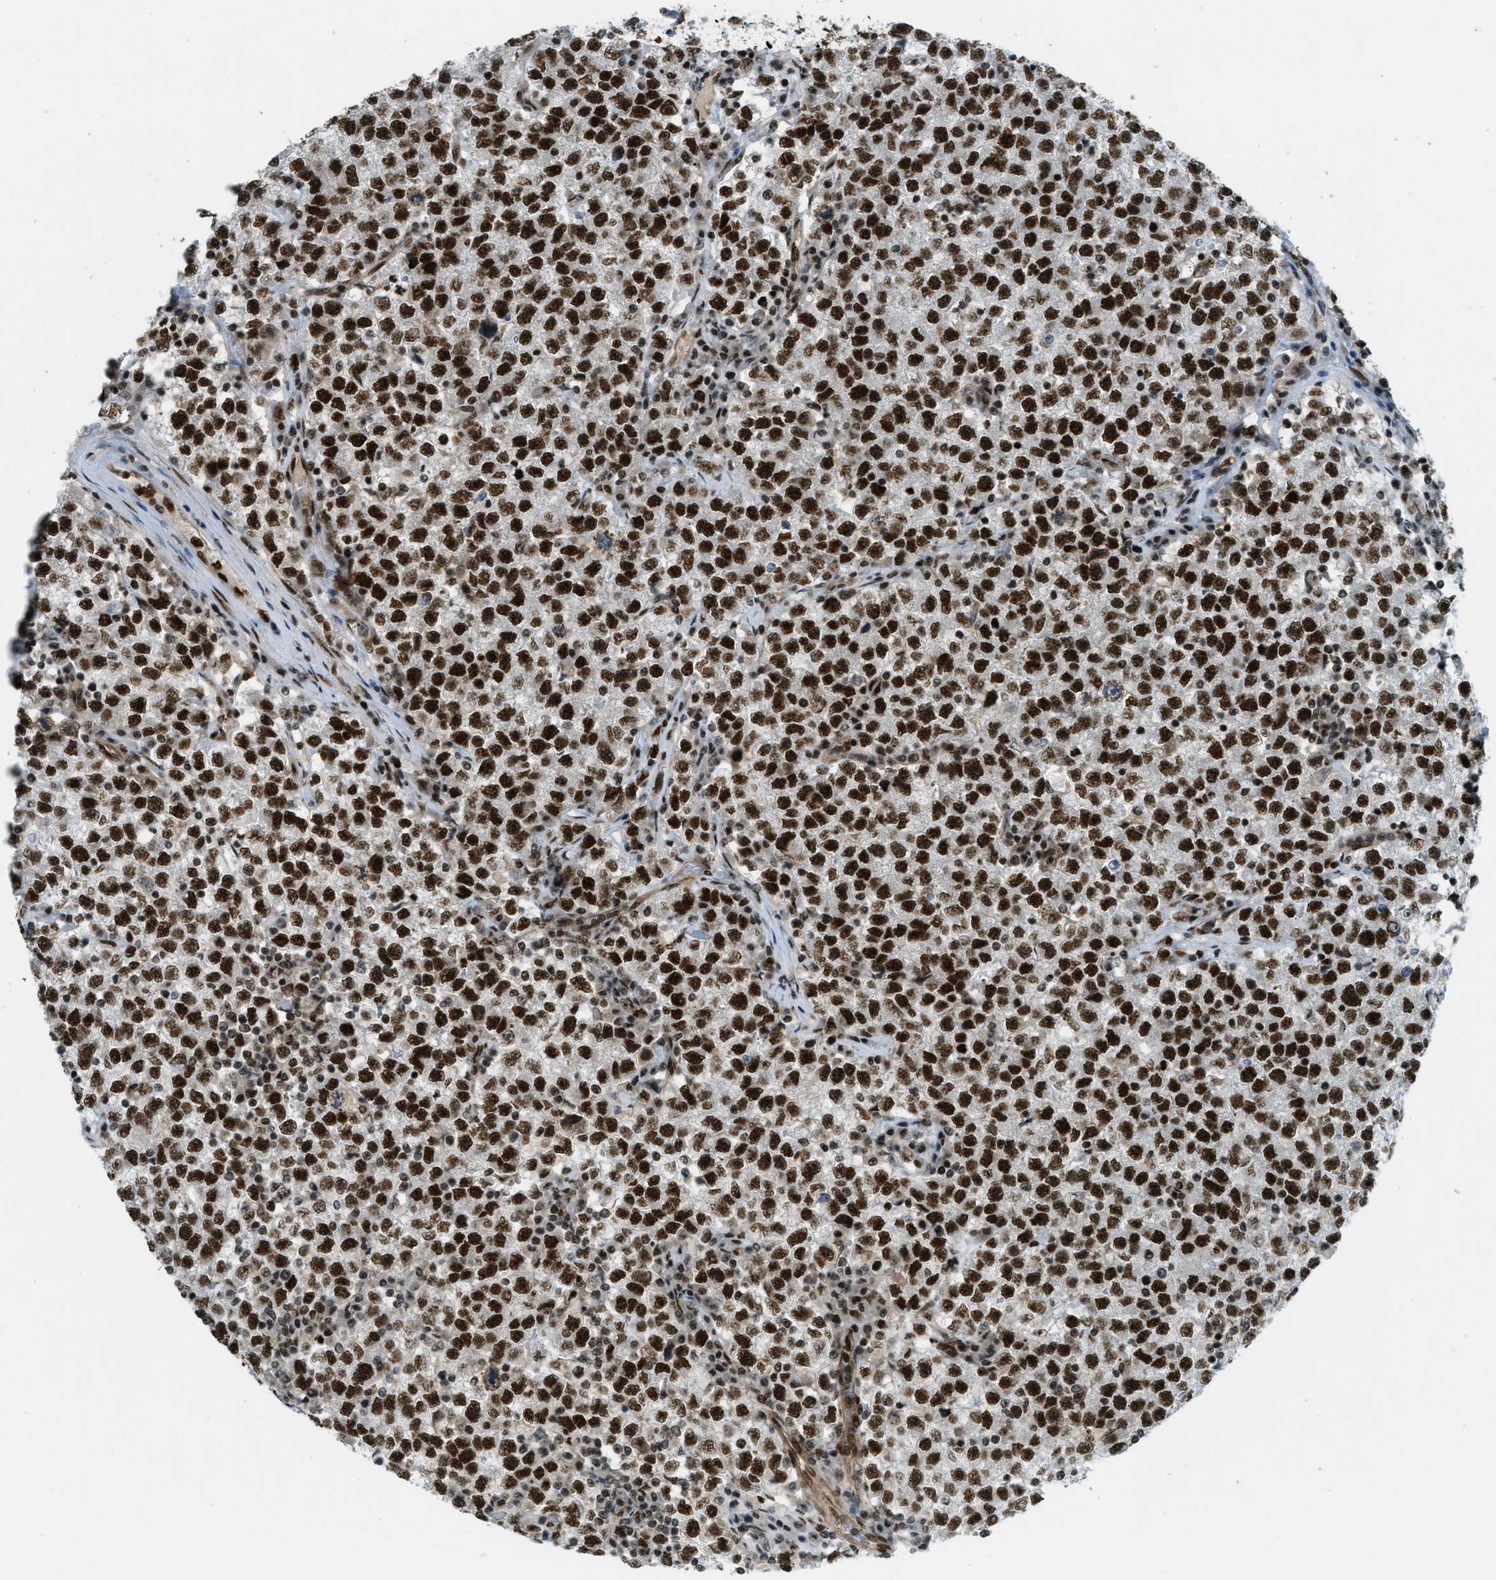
{"staining": {"intensity": "strong", "quantity": ">75%", "location": "nuclear"}, "tissue": "testis cancer", "cell_type": "Tumor cells", "image_type": "cancer", "snomed": [{"axis": "morphology", "description": "Seminoma, NOS"}, {"axis": "topography", "description": "Testis"}], "caption": "Seminoma (testis) stained with DAB immunohistochemistry reveals high levels of strong nuclear staining in about >75% of tumor cells. Immunohistochemistry stains the protein in brown and the nuclei are stained blue.", "gene": "ZFR", "patient": {"sex": "male", "age": 22}}